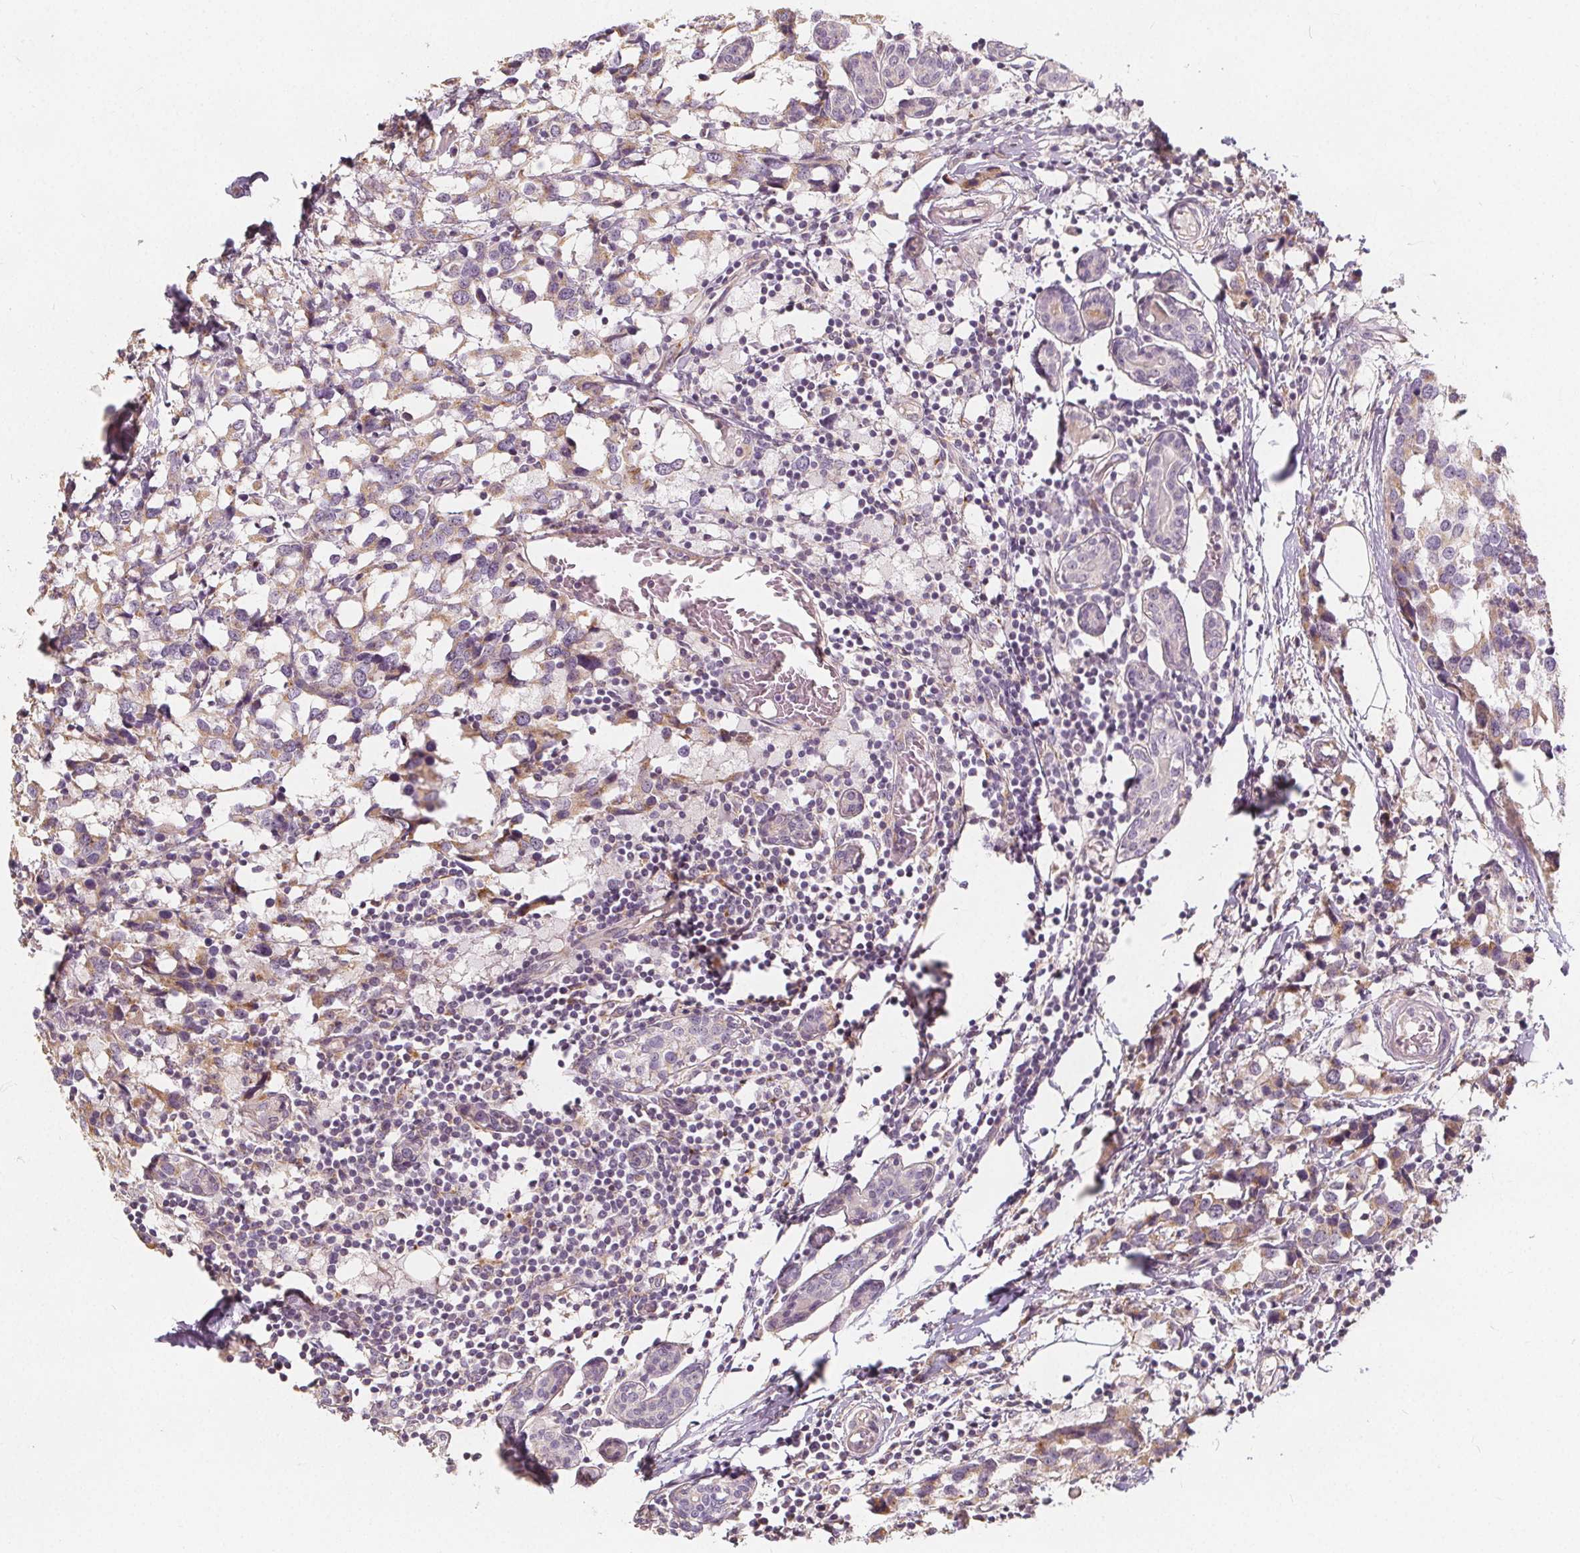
{"staining": {"intensity": "weak", "quantity": "<25%", "location": "cytoplasmic/membranous"}, "tissue": "breast cancer", "cell_type": "Tumor cells", "image_type": "cancer", "snomed": [{"axis": "morphology", "description": "Lobular carcinoma"}, {"axis": "topography", "description": "Breast"}], "caption": "There is no significant staining in tumor cells of breast cancer. (IHC, brightfield microscopy, high magnification).", "gene": "DRC3", "patient": {"sex": "female", "age": 59}}